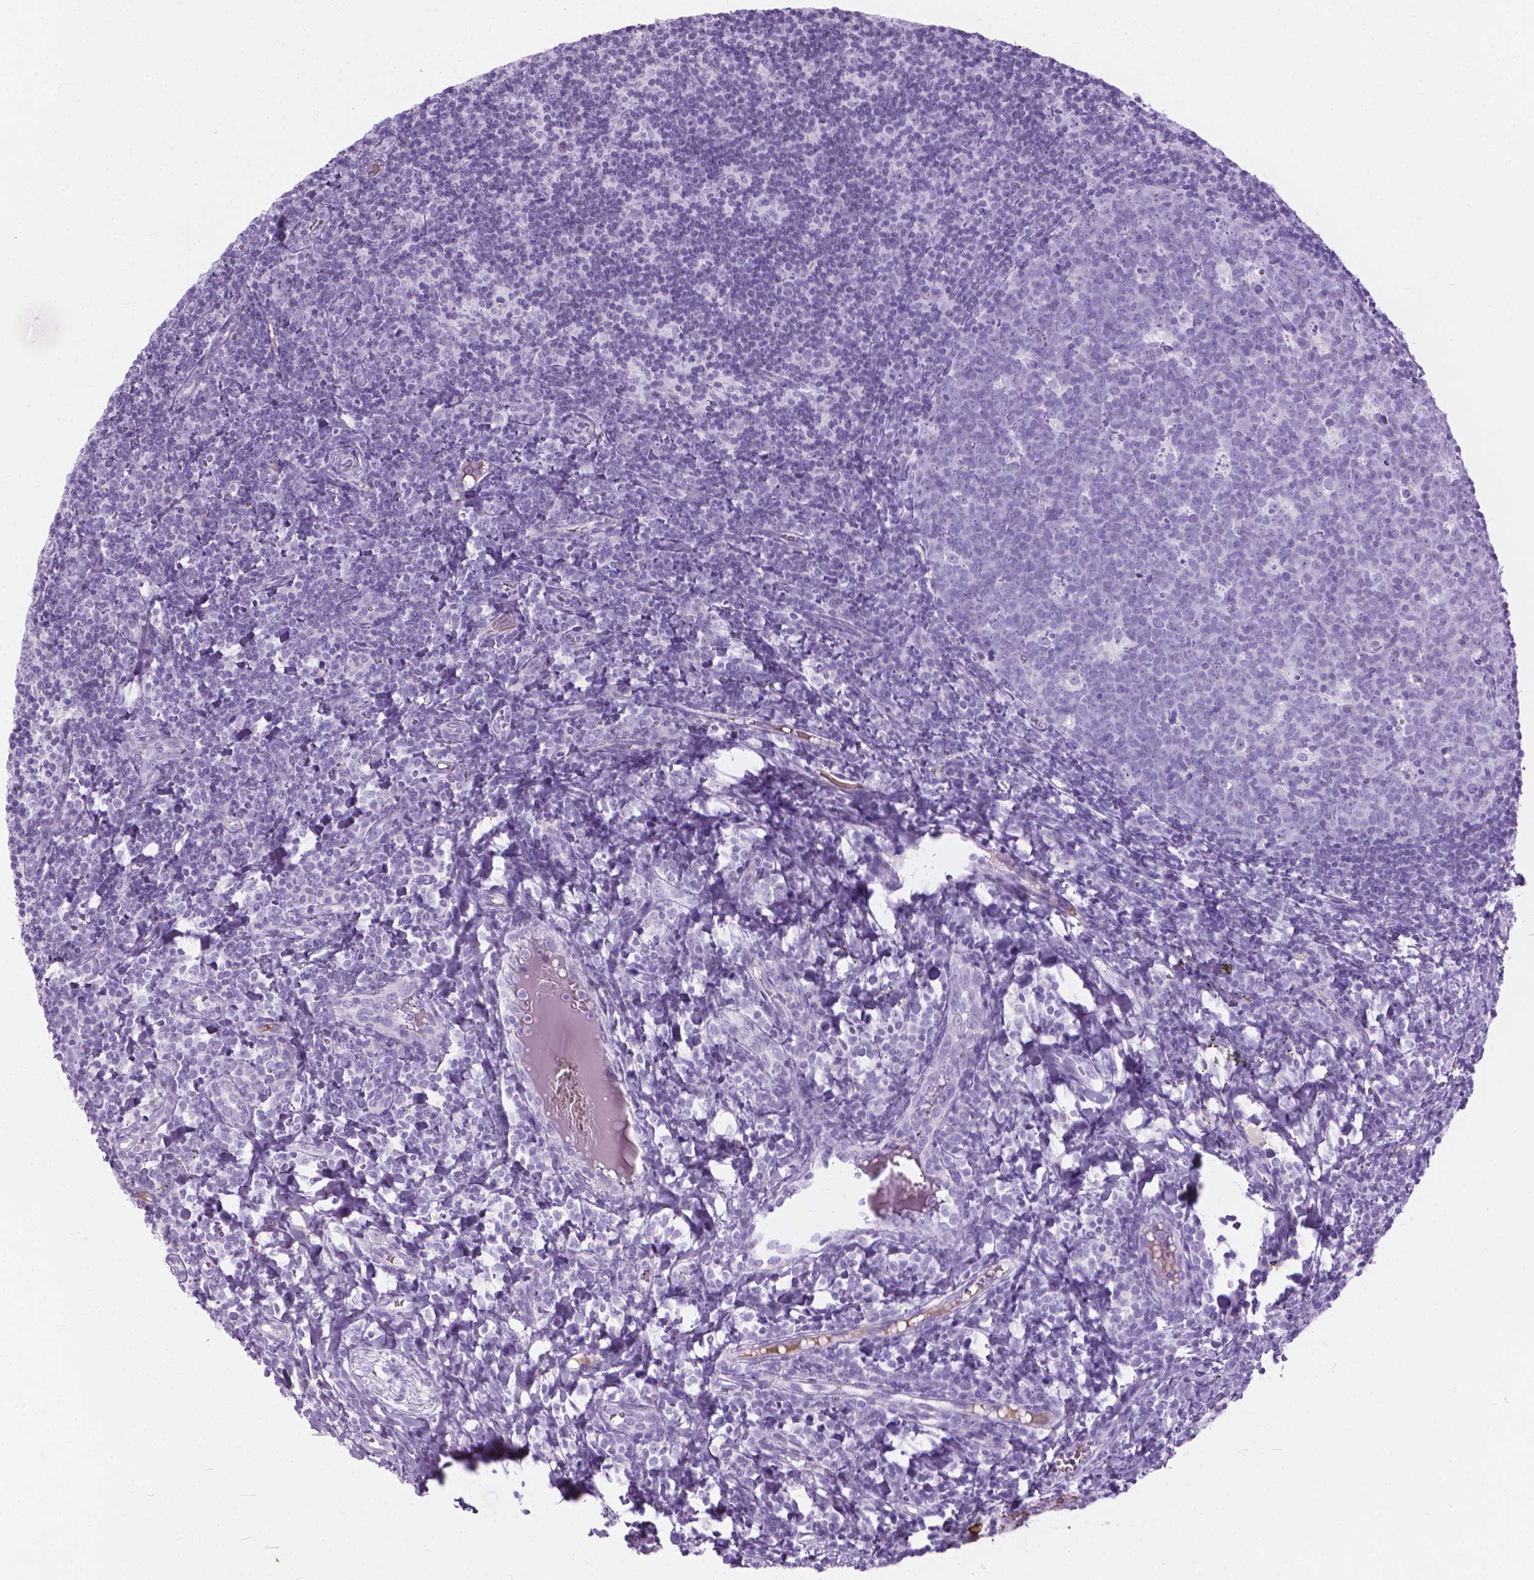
{"staining": {"intensity": "negative", "quantity": "none", "location": "none"}, "tissue": "lymph node", "cell_type": "Germinal center cells", "image_type": "normal", "snomed": [{"axis": "morphology", "description": "Normal tissue, NOS"}, {"axis": "topography", "description": "Lymph node"}], "caption": "High power microscopy micrograph of an IHC photomicrograph of benign lymph node, revealing no significant positivity in germinal center cells.", "gene": "HTR2B", "patient": {"sex": "female", "age": 21}}